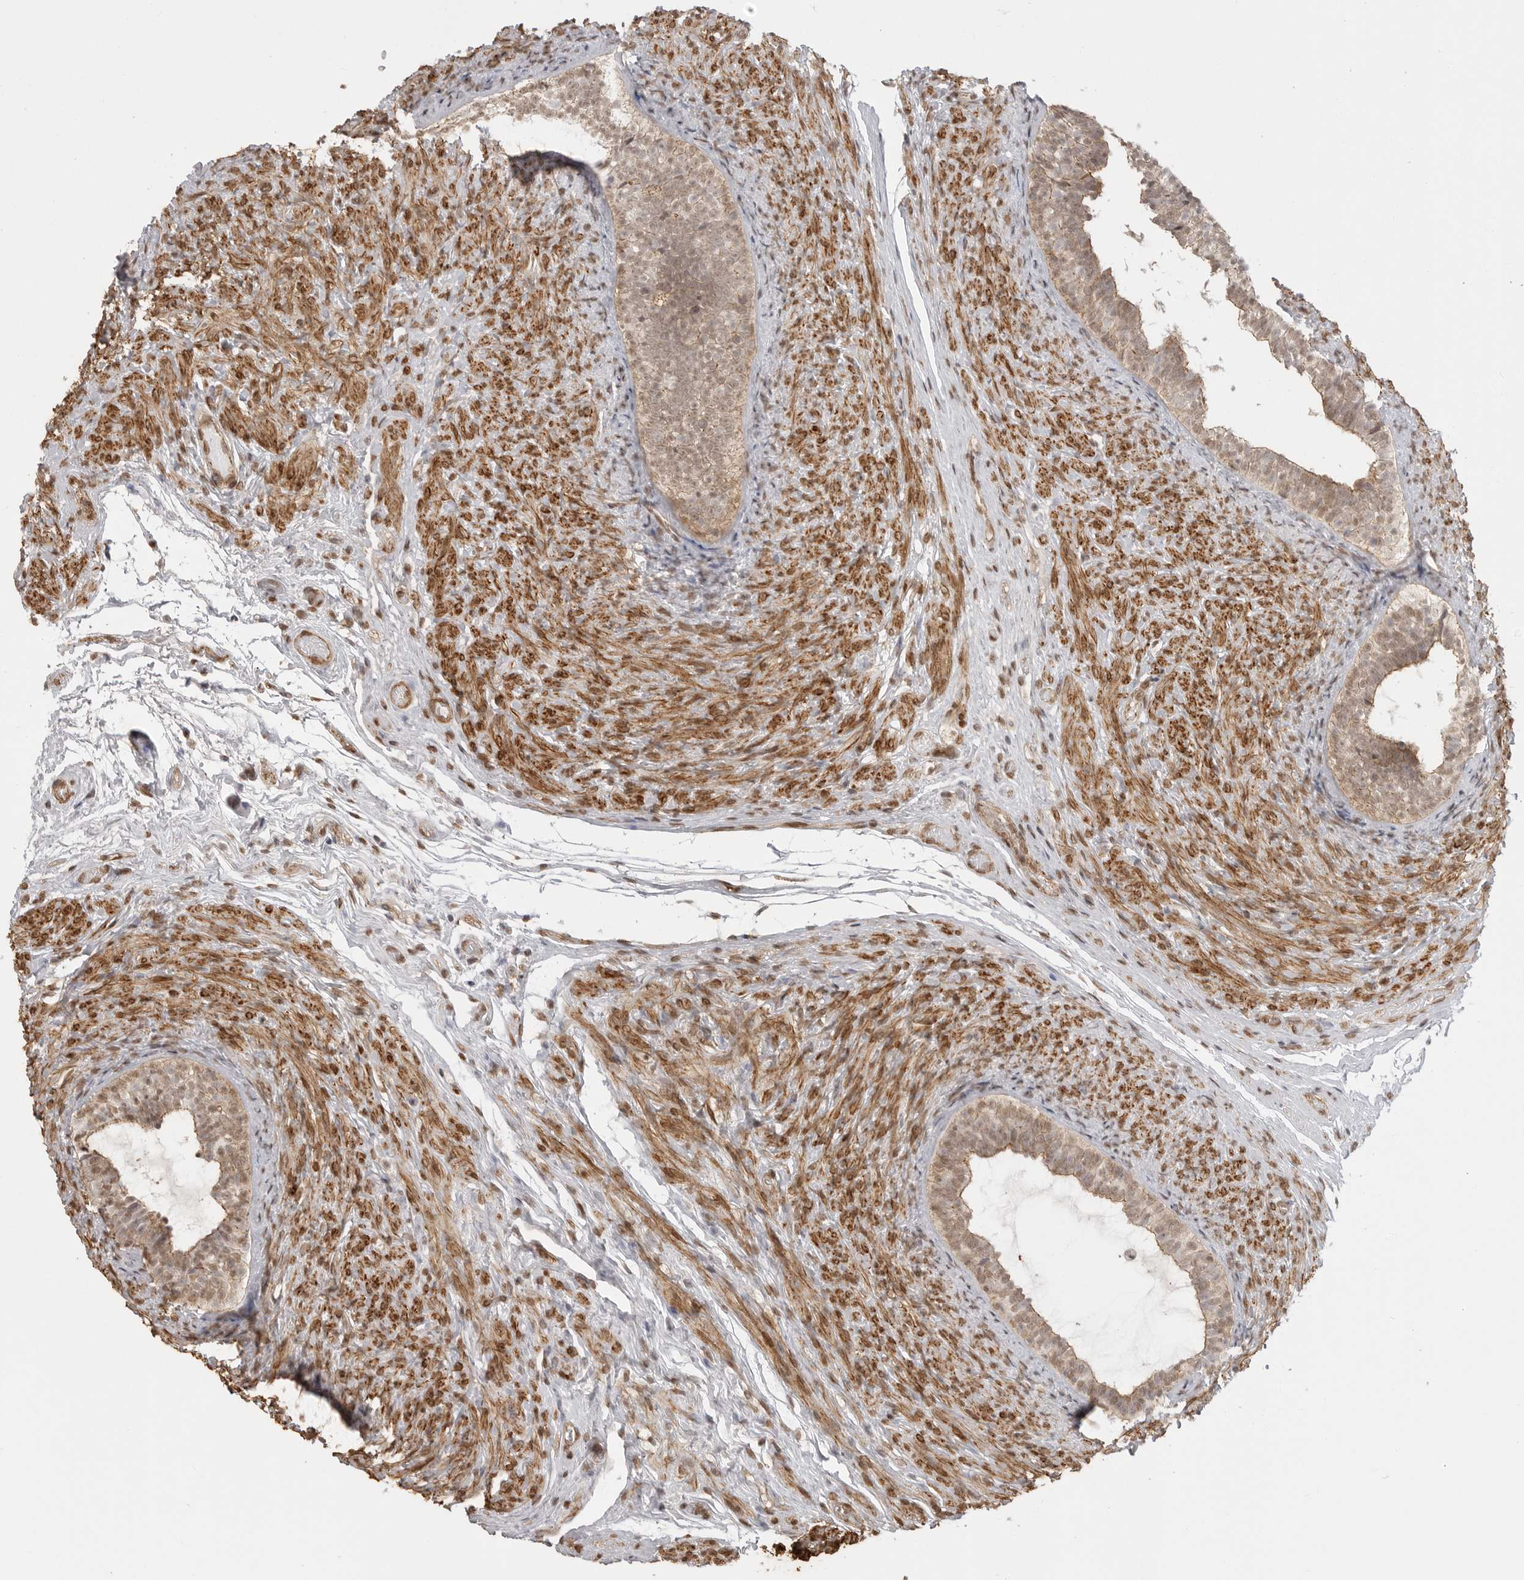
{"staining": {"intensity": "moderate", "quantity": "25%-75%", "location": "cytoplasmic/membranous"}, "tissue": "epididymis", "cell_type": "Glandular cells", "image_type": "normal", "snomed": [{"axis": "morphology", "description": "Normal tissue, NOS"}, {"axis": "topography", "description": "Epididymis"}], "caption": "A brown stain highlights moderate cytoplasmic/membranous expression of a protein in glandular cells of normal epididymis. The staining is performed using DAB (3,3'-diaminobenzidine) brown chromogen to label protein expression. The nuclei are counter-stained blue using hematoxylin.", "gene": "GPC2", "patient": {"sex": "male", "age": 5}}